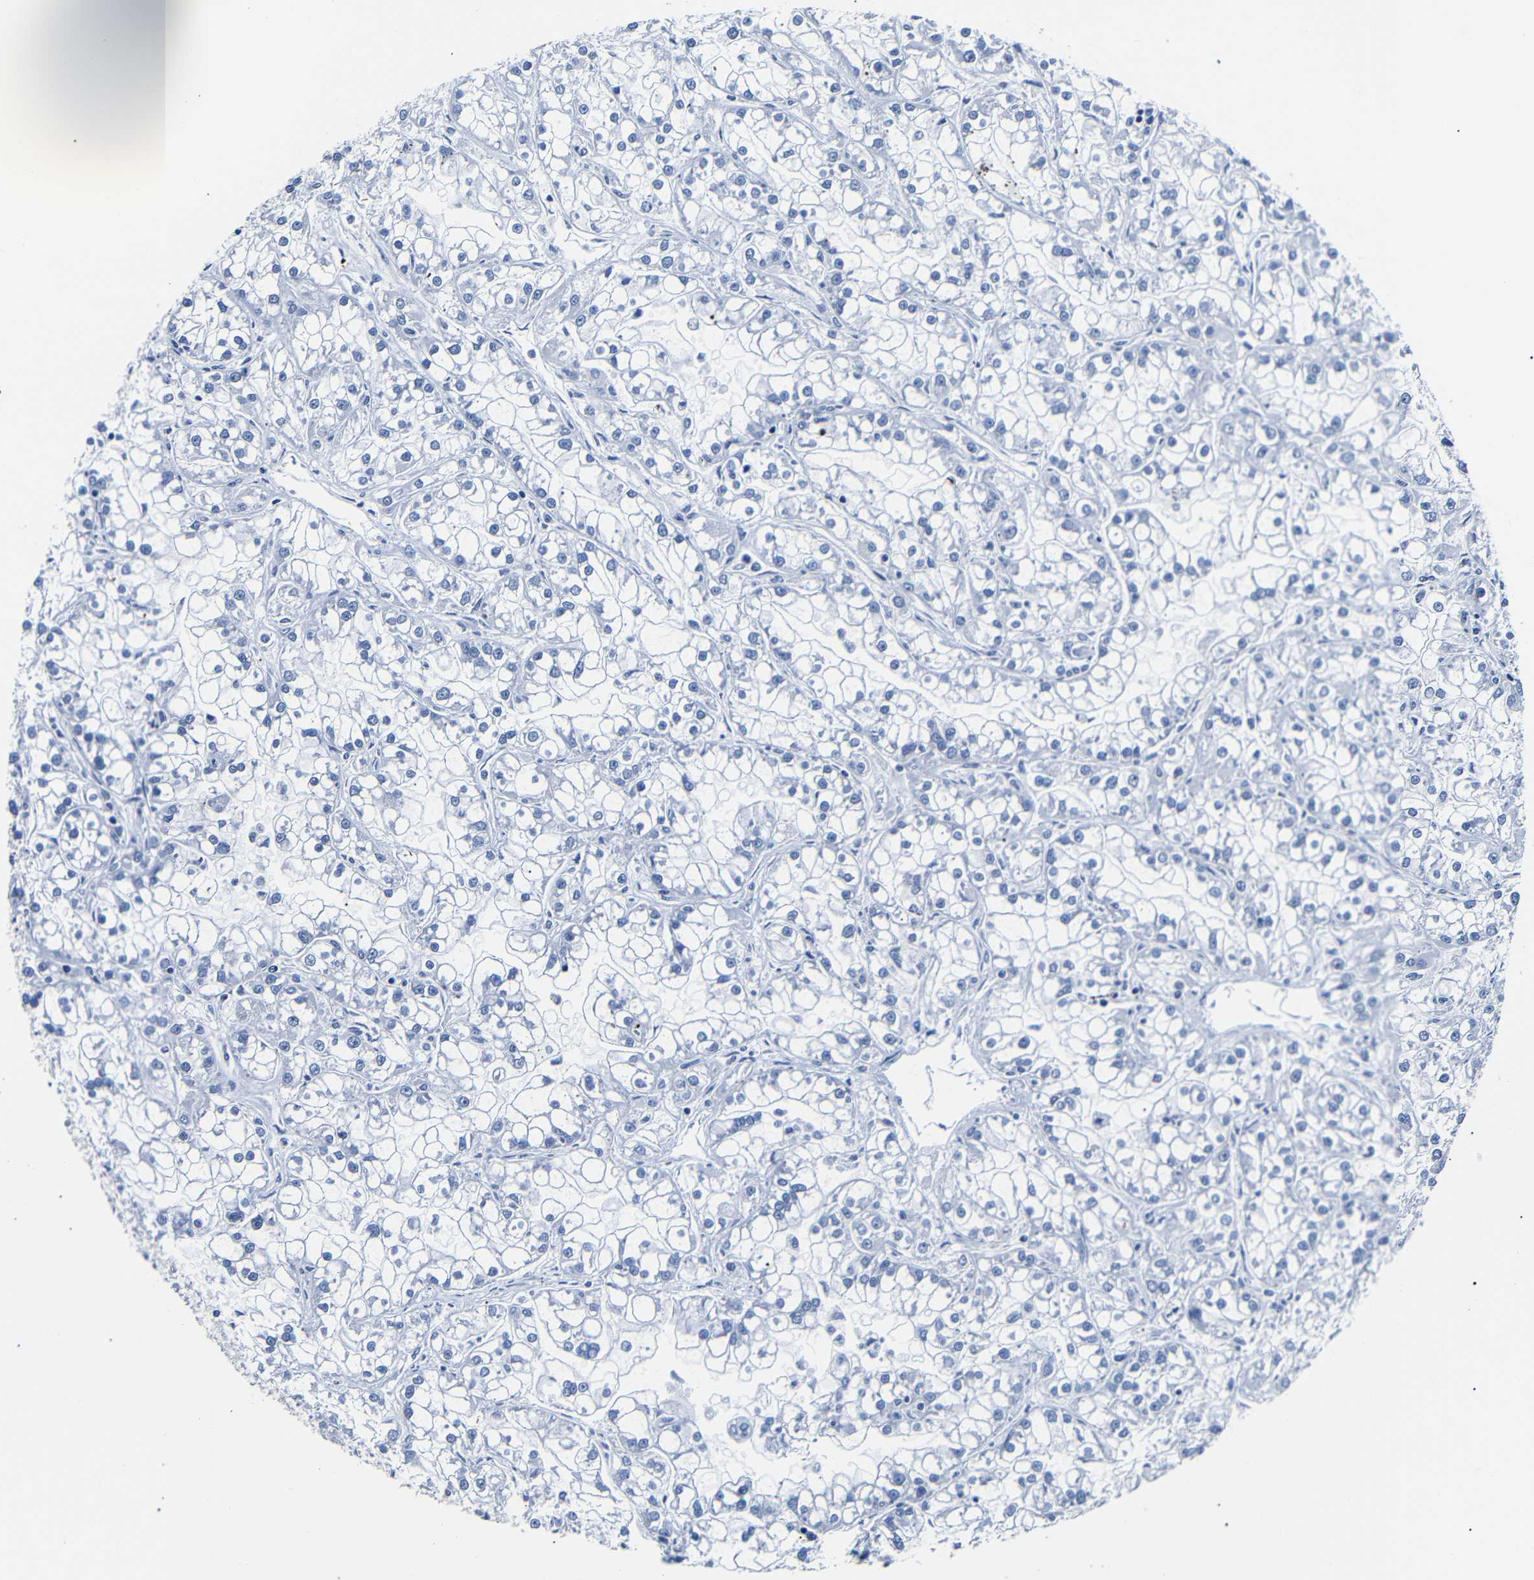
{"staining": {"intensity": "negative", "quantity": "none", "location": "none"}, "tissue": "renal cancer", "cell_type": "Tumor cells", "image_type": "cancer", "snomed": [{"axis": "morphology", "description": "Adenocarcinoma, NOS"}, {"axis": "topography", "description": "Kidney"}], "caption": "Immunohistochemistry (IHC) of human renal cancer demonstrates no positivity in tumor cells.", "gene": "GAP43", "patient": {"sex": "female", "age": 52}}